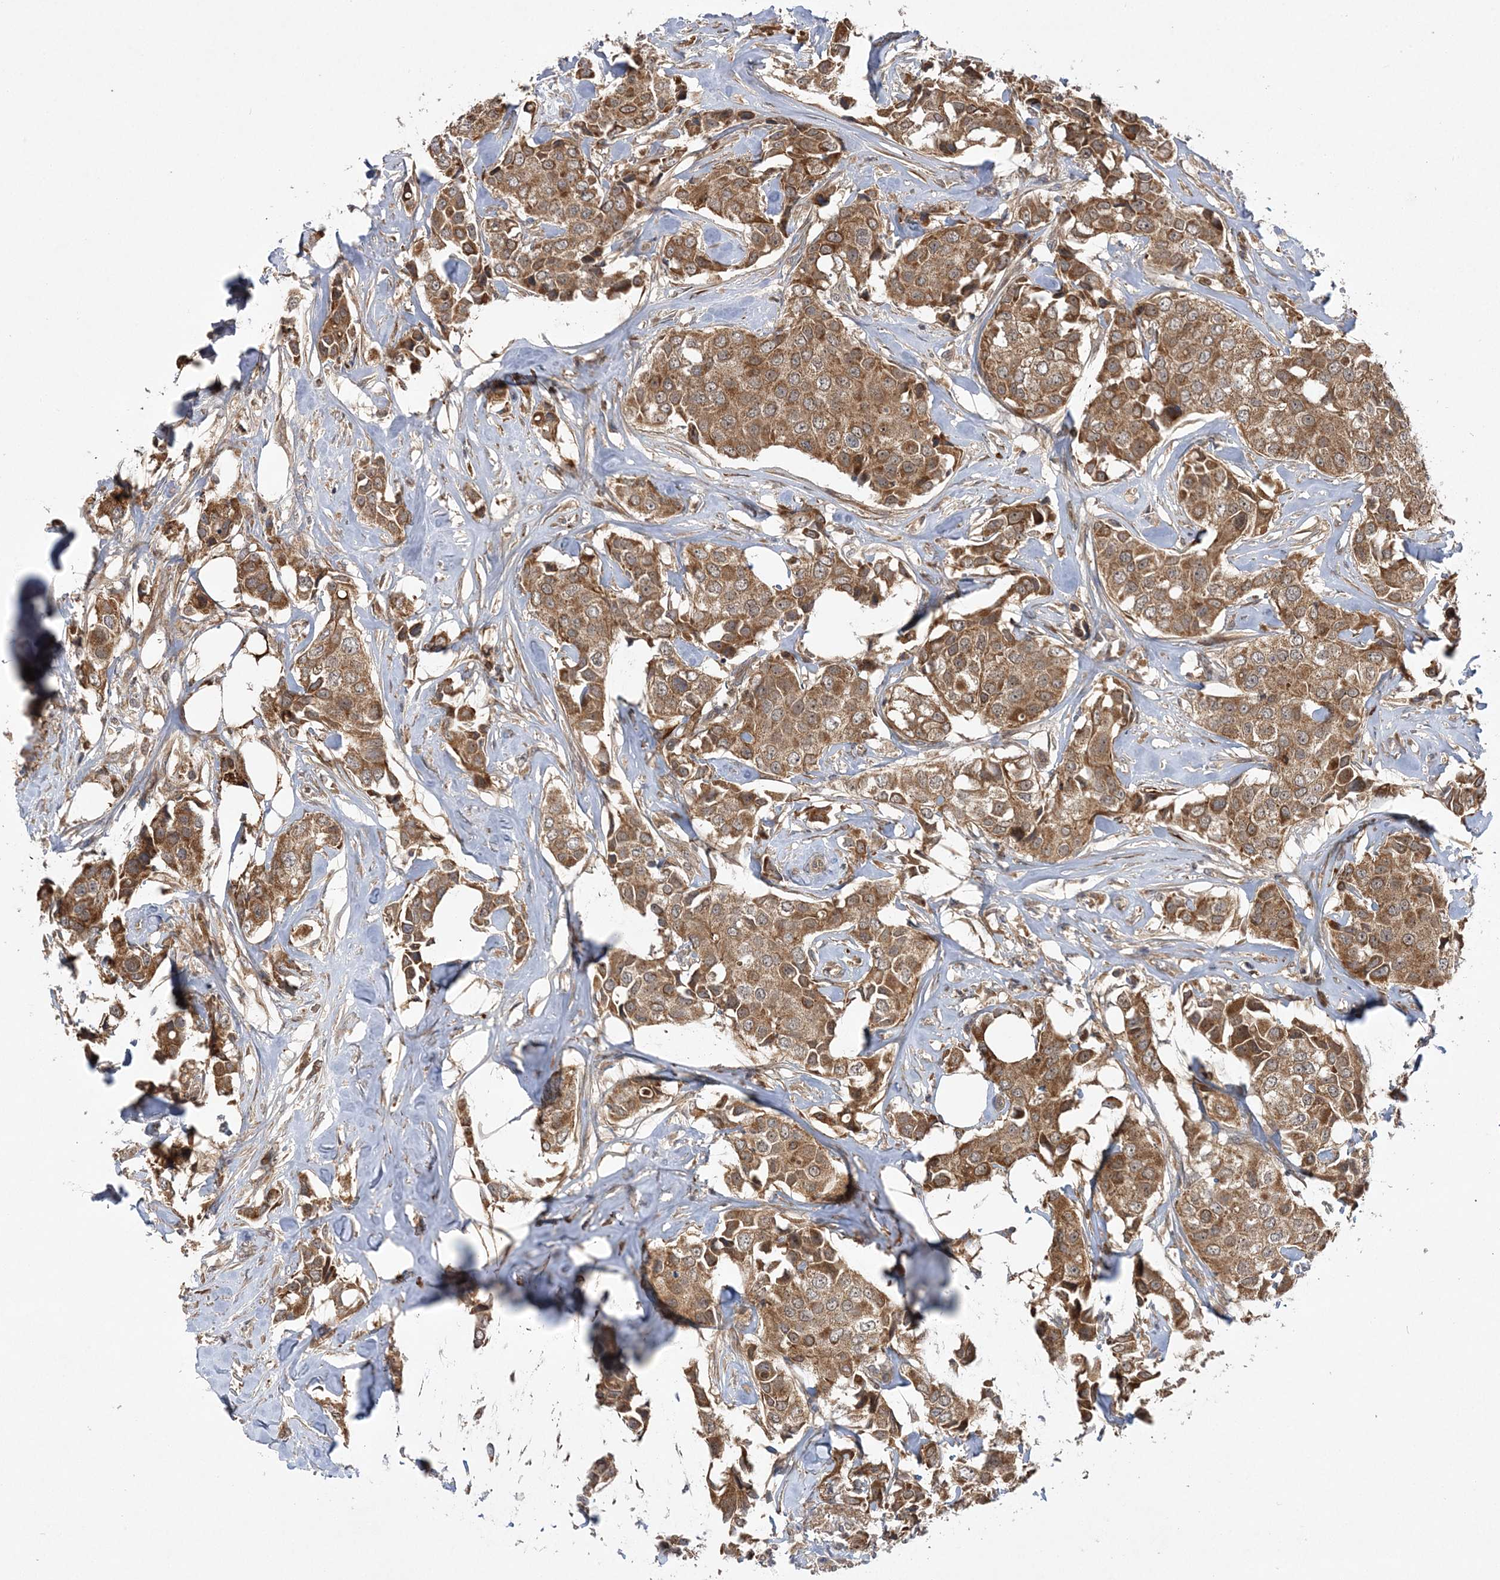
{"staining": {"intensity": "moderate", "quantity": ">75%", "location": "cytoplasmic/membranous"}, "tissue": "breast cancer", "cell_type": "Tumor cells", "image_type": "cancer", "snomed": [{"axis": "morphology", "description": "Duct carcinoma"}, {"axis": "topography", "description": "Breast"}], "caption": "IHC micrograph of breast cancer (invasive ductal carcinoma) stained for a protein (brown), which exhibits medium levels of moderate cytoplasmic/membranous positivity in approximately >75% of tumor cells.", "gene": "MMADHC", "patient": {"sex": "female", "age": 80}}